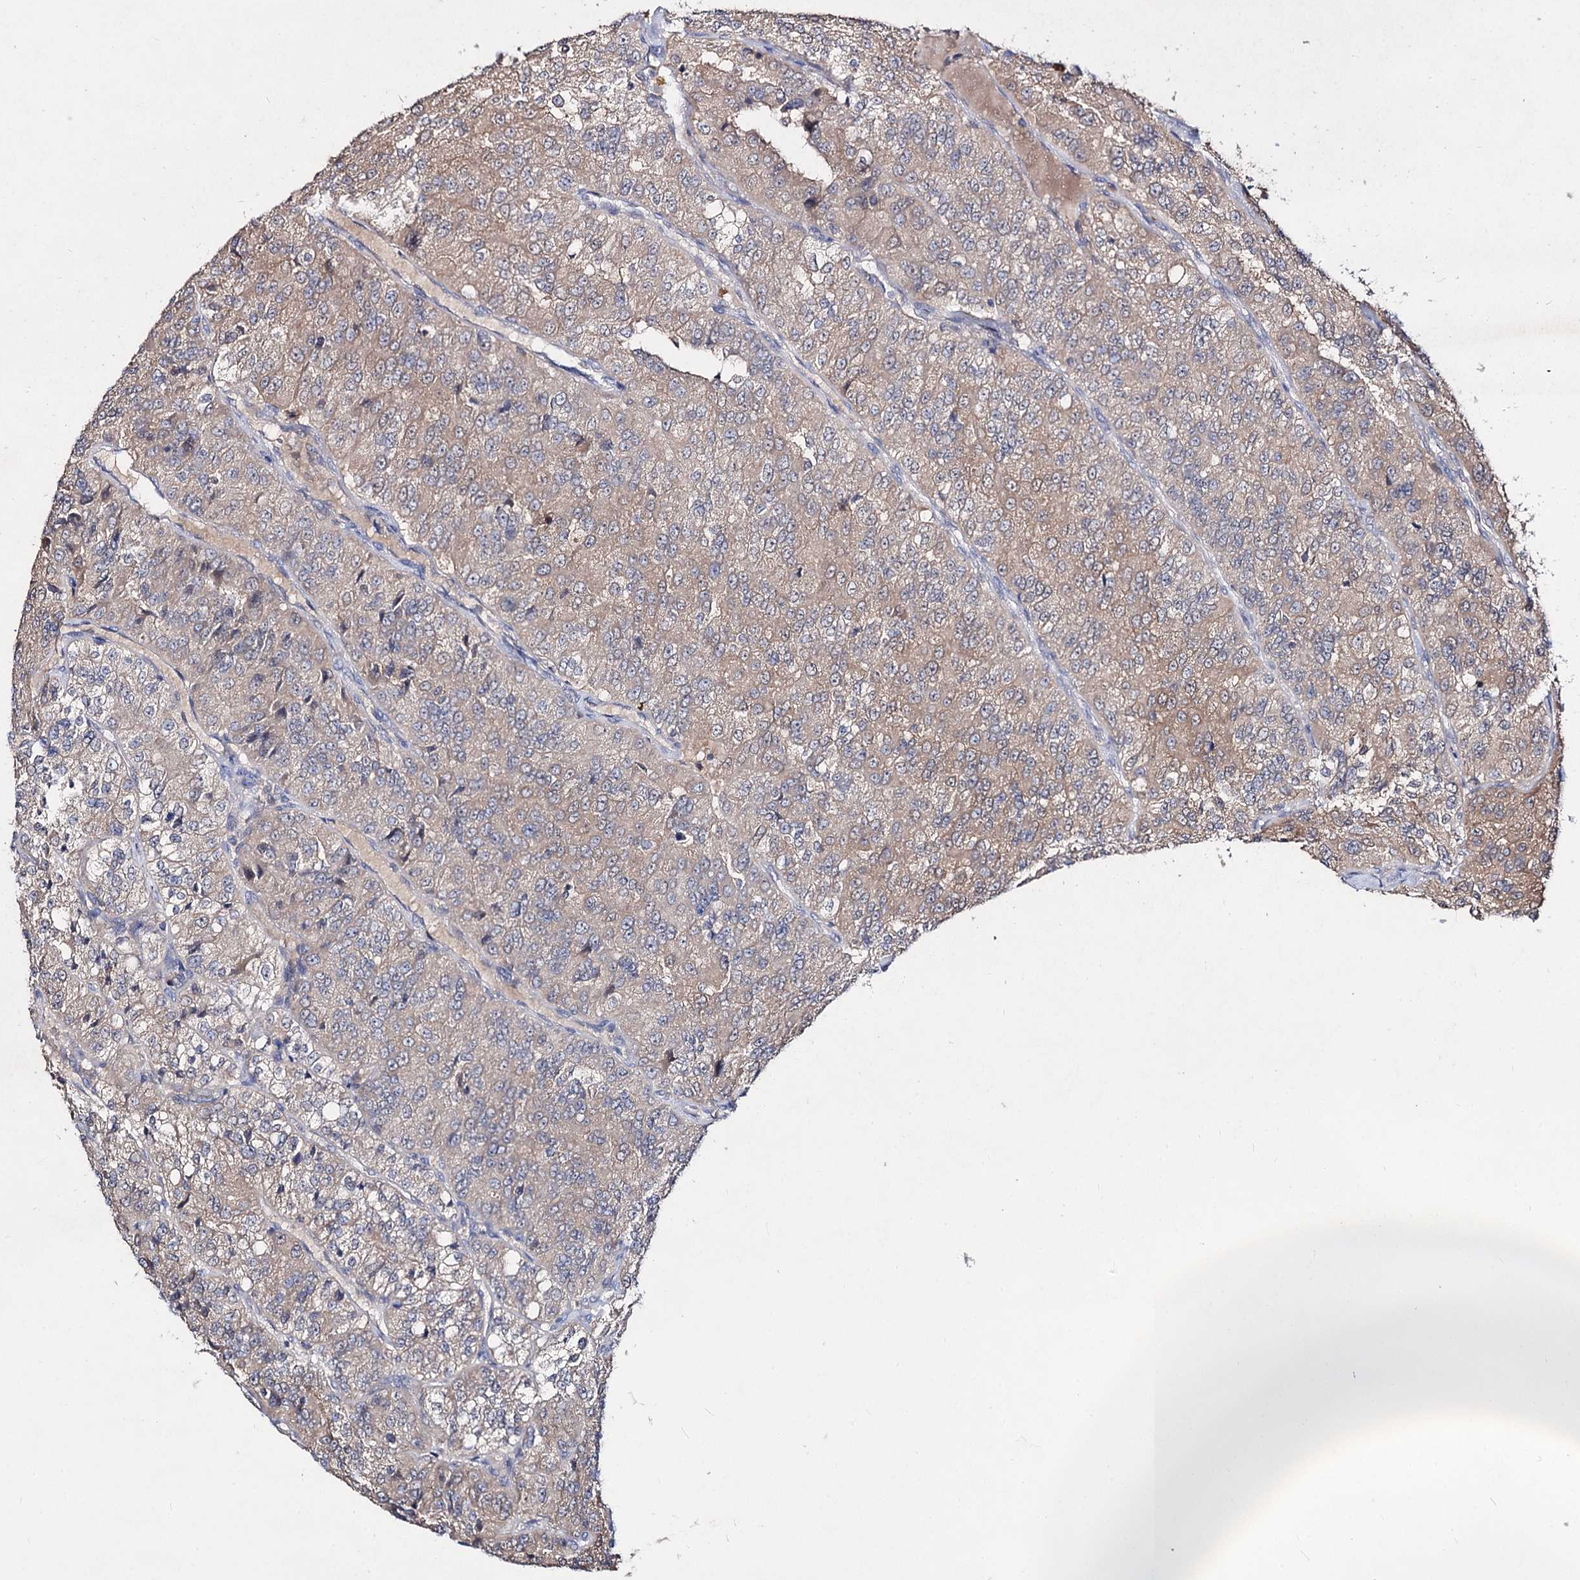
{"staining": {"intensity": "weak", "quantity": "<25%", "location": "cytoplasmic/membranous"}, "tissue": "renal cancer", "cell_type": "Tumor cells", "image_type": "cancer", "snomed": [{"axis": "morphology", "description": "Adenocarcinoma, NOS"}, {"axis": "topography", "description": "Kidney"}], "caption": "Immunohistochemical staining of human adenocarcinoma (renal) demonstrates no significant expression in tumor cells. Nuclei are stained in blue.", "gene": "ACTR6", "patient": {"sex": "female", "age": 63}}